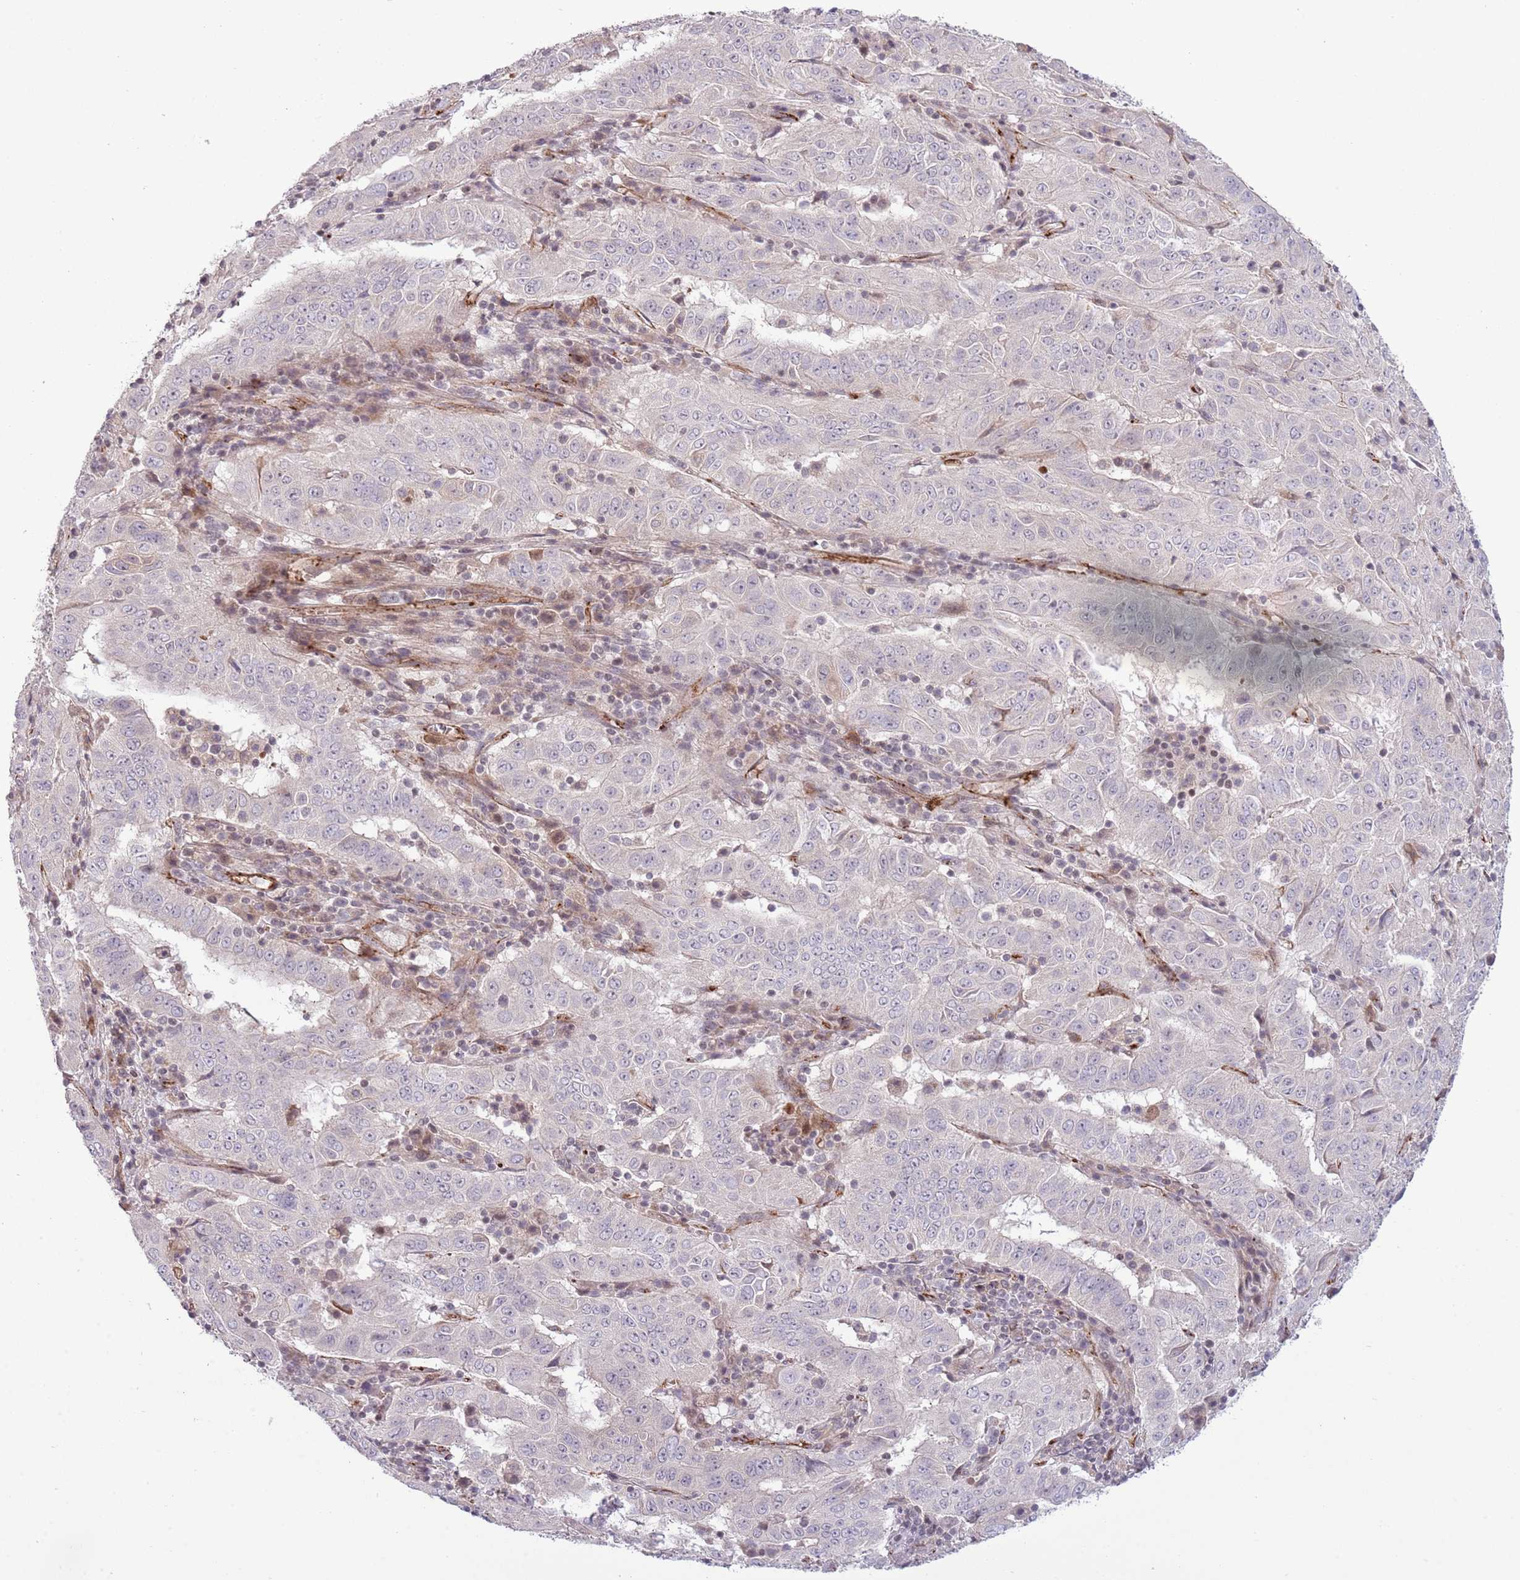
{"staining": {"intensity": "negative", "quantity": "none", "location": "none"}, "tissue": "pancreatic cancer", "cell_type": "Tumor cells", "image_type": "cancer", "snomed": [{"axis": "morphology", "description": "Adenocarcinoma, NOS"}, {"axis": "topography", "description": "Pancreas"}], "caption": "Immunohistochemical staining of pancreatic adenocarcinoma reveals no significant staining in tumor cells.", "gene": "DPP10", "patient": {"sex": "male", "age": 63}}